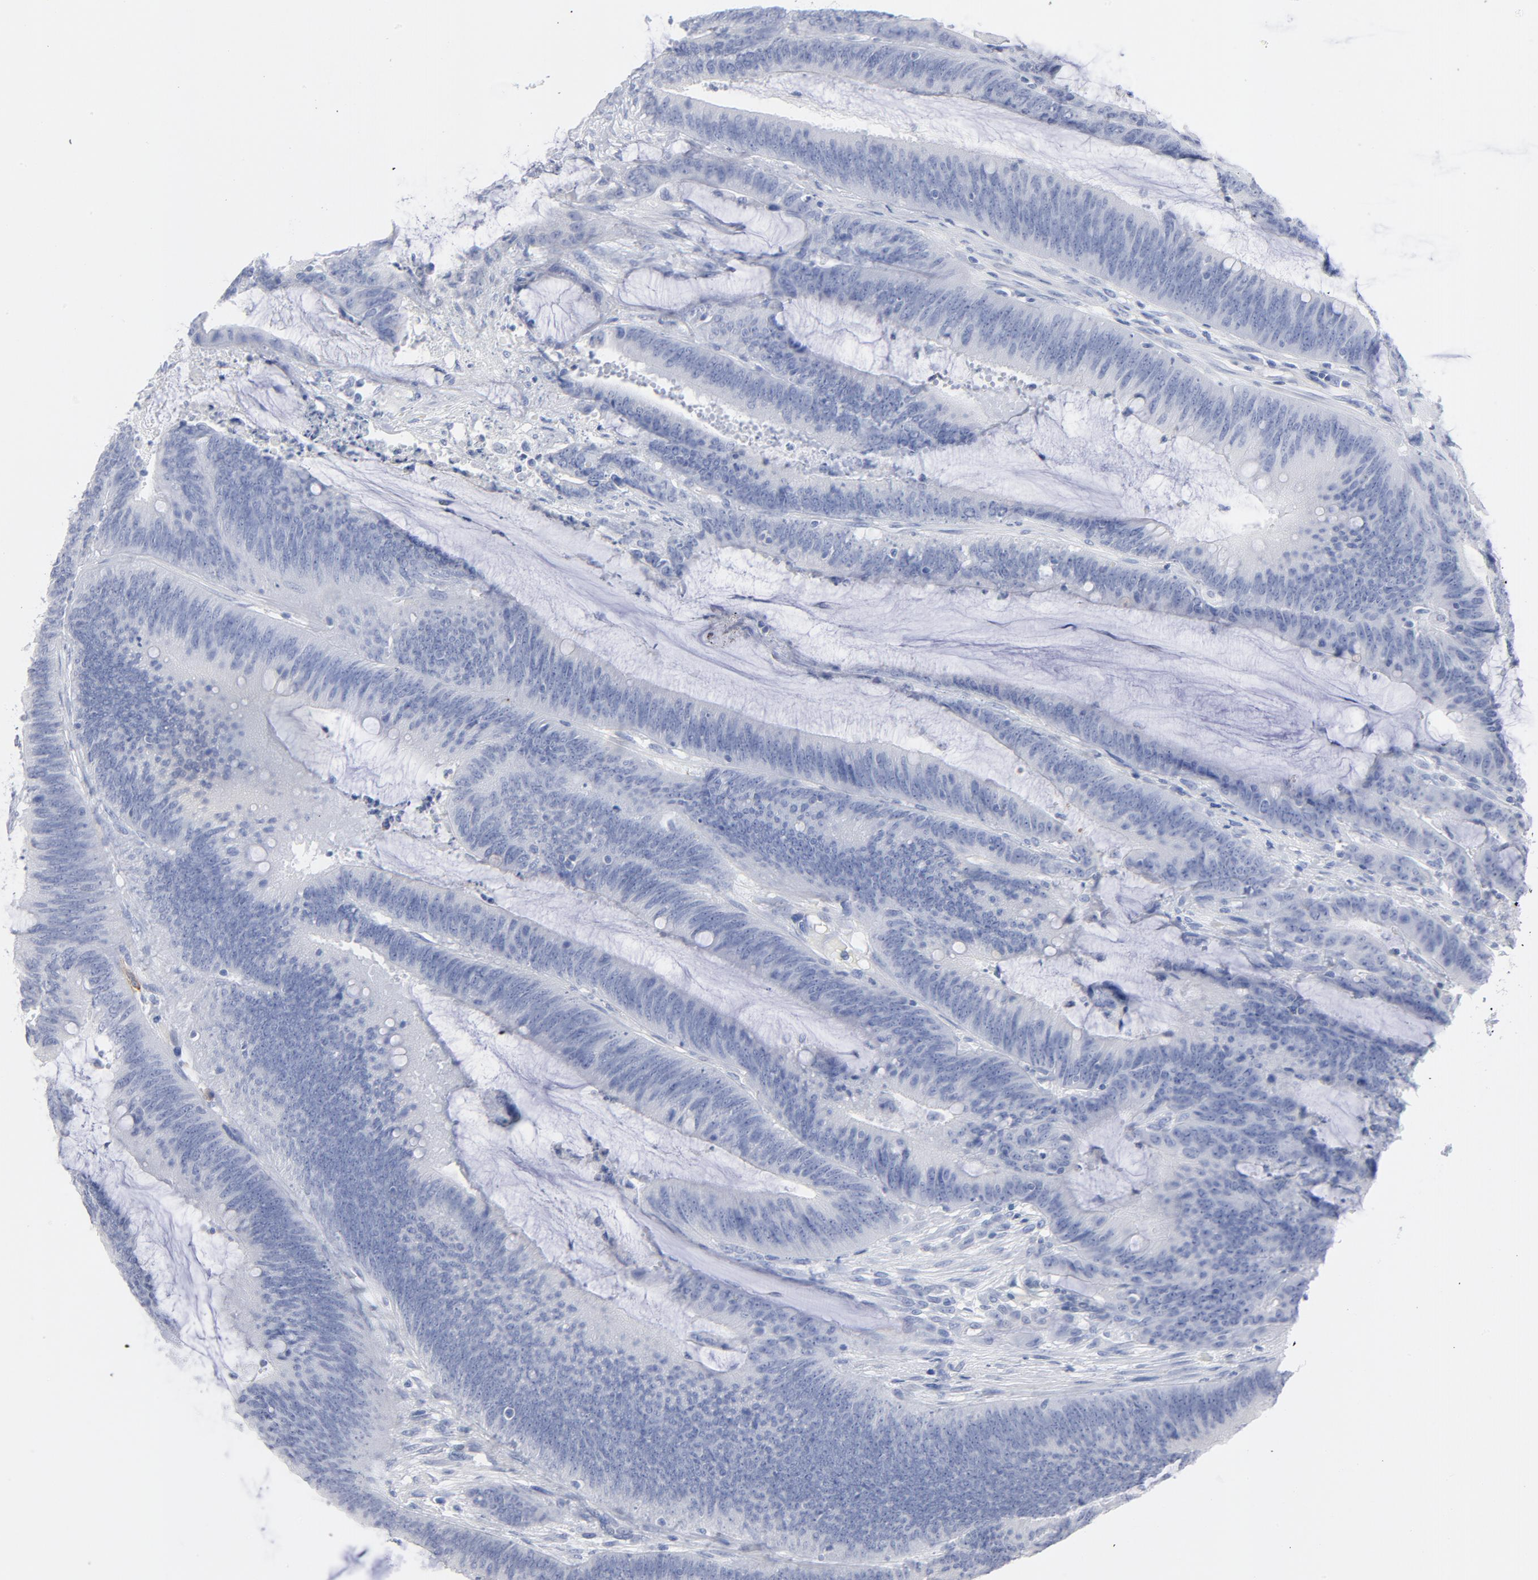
{"staining": {"intensity": "negative", "quantity": "none", "location": "none"}, "tissue": "colorectal cancer", "cell_type": "Tumor cells", "image_type": "cancer", "snomed": [{"axis": "morphology", "description": "Adenocarcinoma, NOS"}, {"axis": "topography", "description": "Rectum"}], "caption": "IHC photomicrograph of neoplastic tissue: human colorectal adenocarcinoma stained with DAB shows no significant protein expression in tumor cells.", "gene": "P2RY8", "patient": {"sex": "female", "age": 66}}